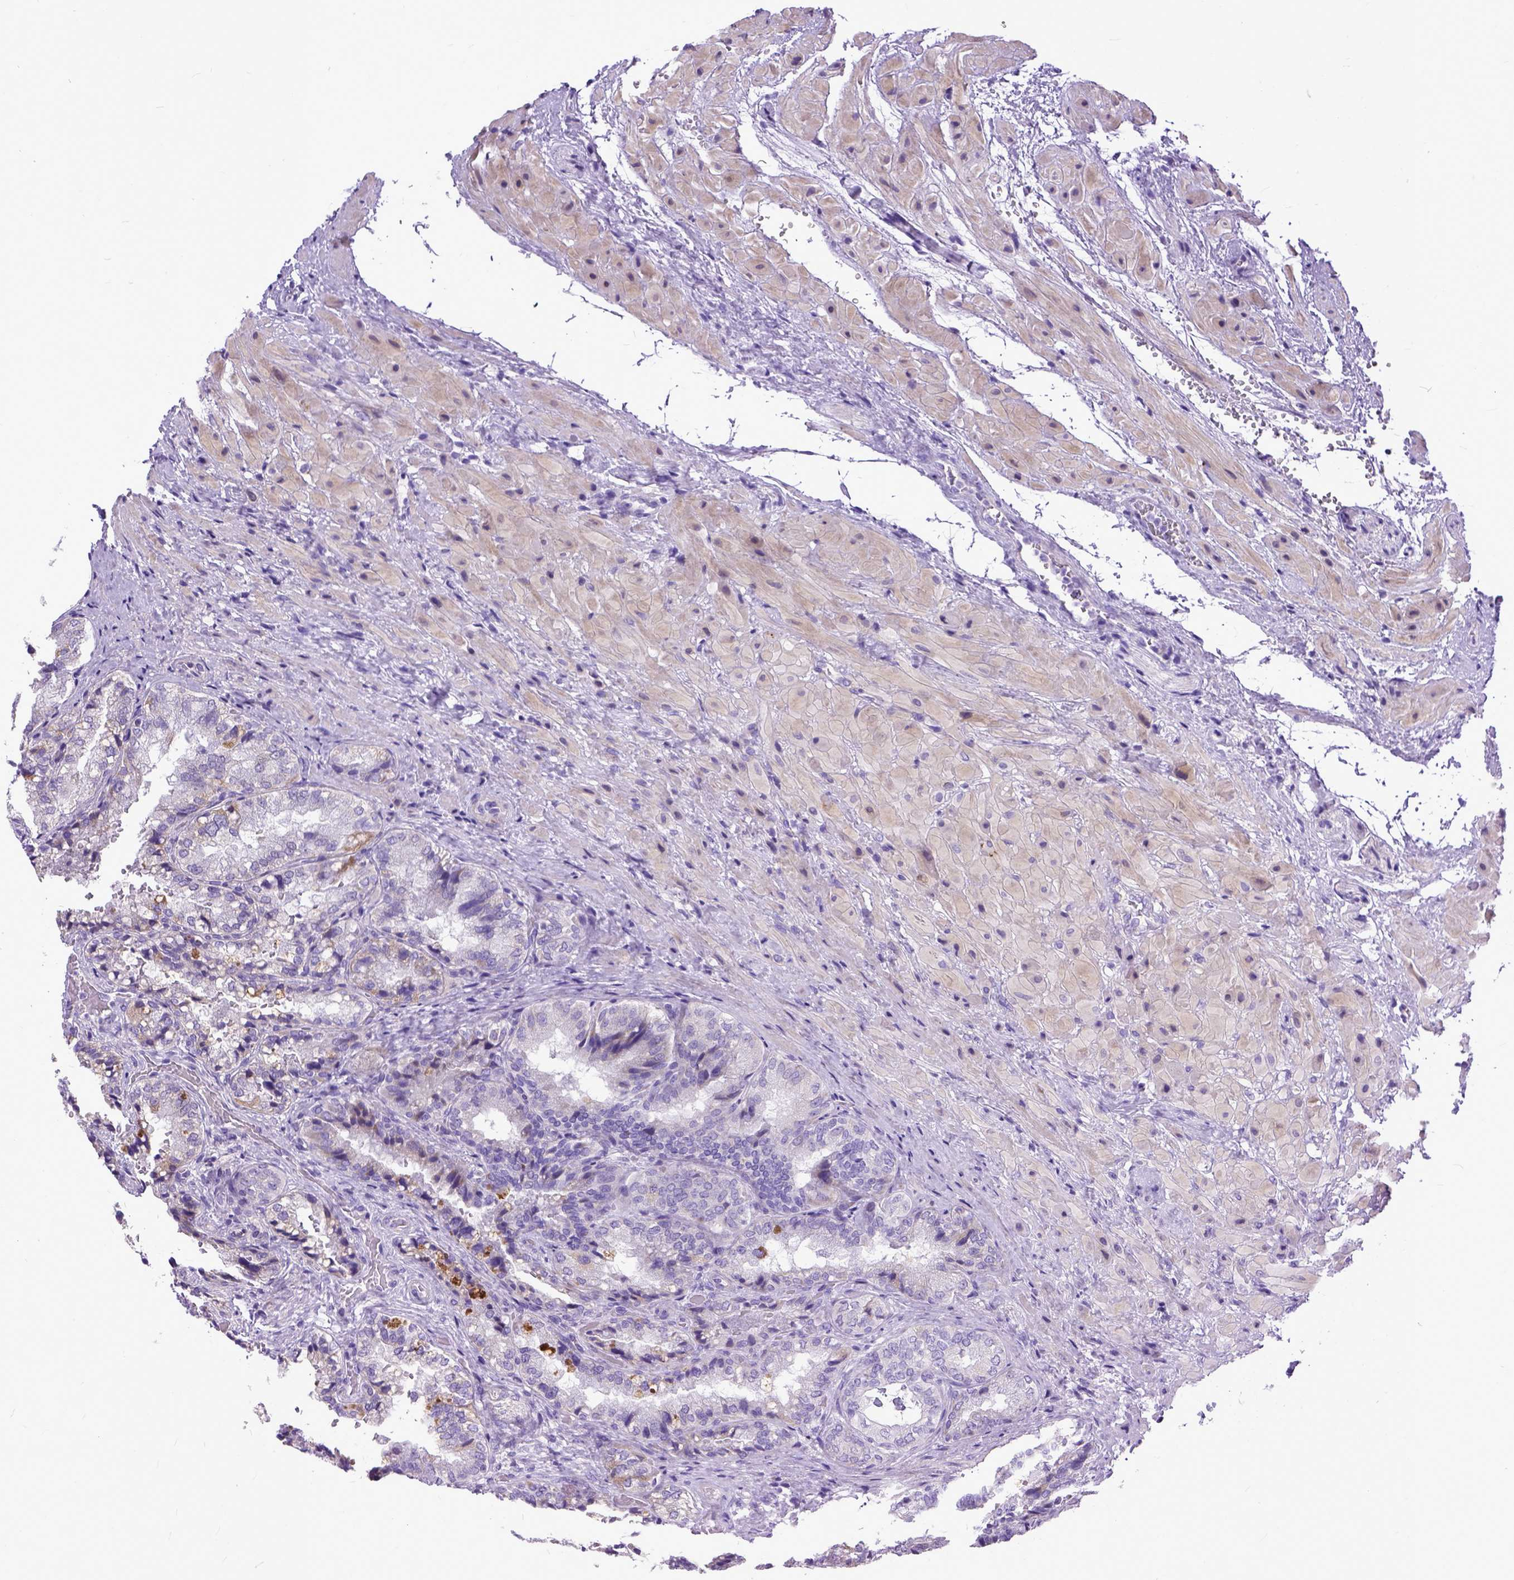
{"staining": {"intensity": "negative", "quantity": "none", "location": "none"}, "tissue": "seminal vesicle", "cell_type": "Glandular cells", "image_type": "normal", "snomed": [{"axis": "morphology", "description": "Normal tissue, NOS"}, {"axis": "topography", "description": "Seminal veicle"}], "caption": "A photomicrograph of seminal vesicle stained for a protein demonstrates no brown staining in glandular cells. The staining is performed using DAB brown chromogen with nuclei counter-stained in using hematoxylin.", "gene": "PLK5", "patient": {"sex": "male", "age": 57}}